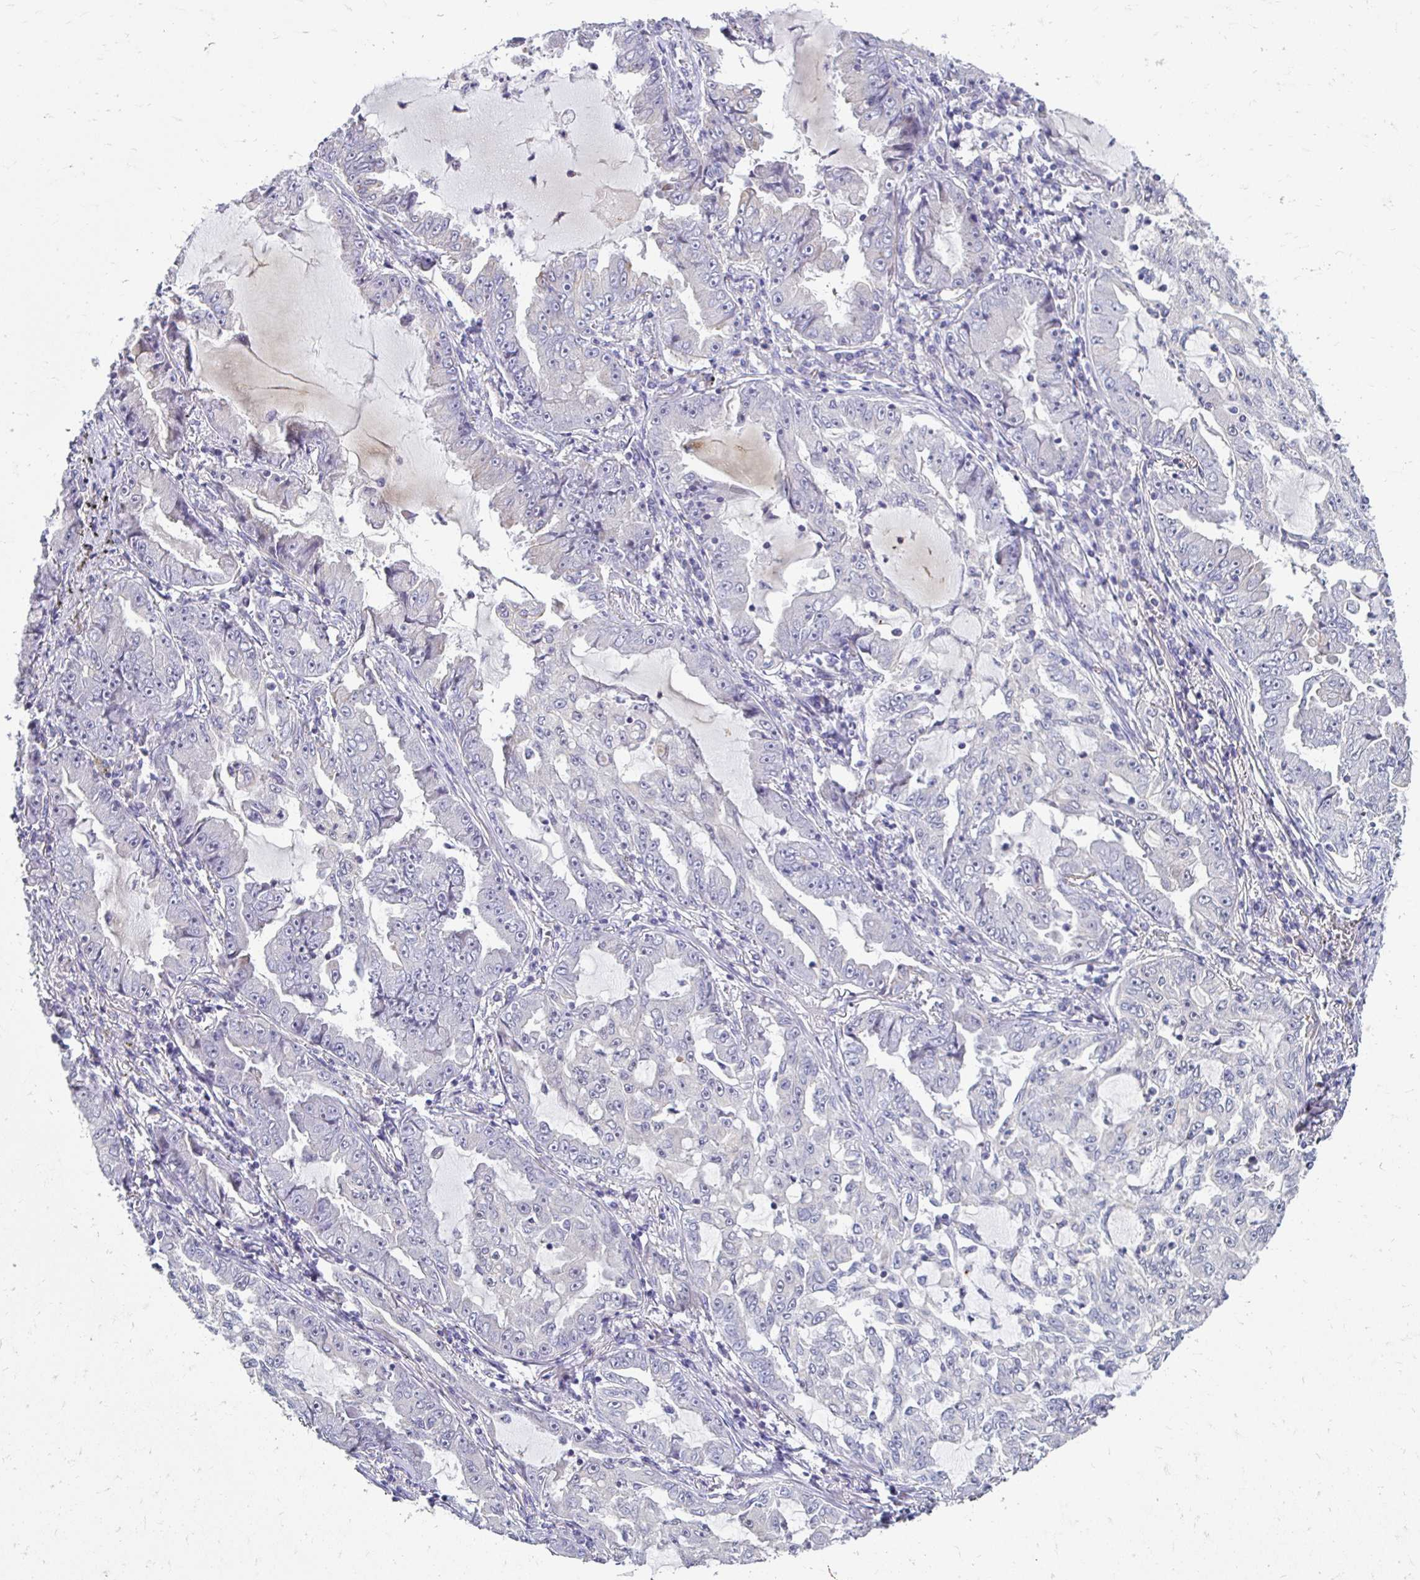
{"staining": {"intensity": "negative", "quantity": "none", "location": "none"}, "tissue": "lung cancer", "cell_type": "Tumor cells", "image_type": "cancer", "snomed": [{"axis": "morphology", "description": "Adenocarcinoma, NOS"}, {"axis": "topography", "description": "Lung"}], "caption": "Histopathology image shows no protein expression in tumor cells of lung adenocarcinoma tissue.", "gene": "AKAP6", "patient": {"sex": "female", "age": 52}}